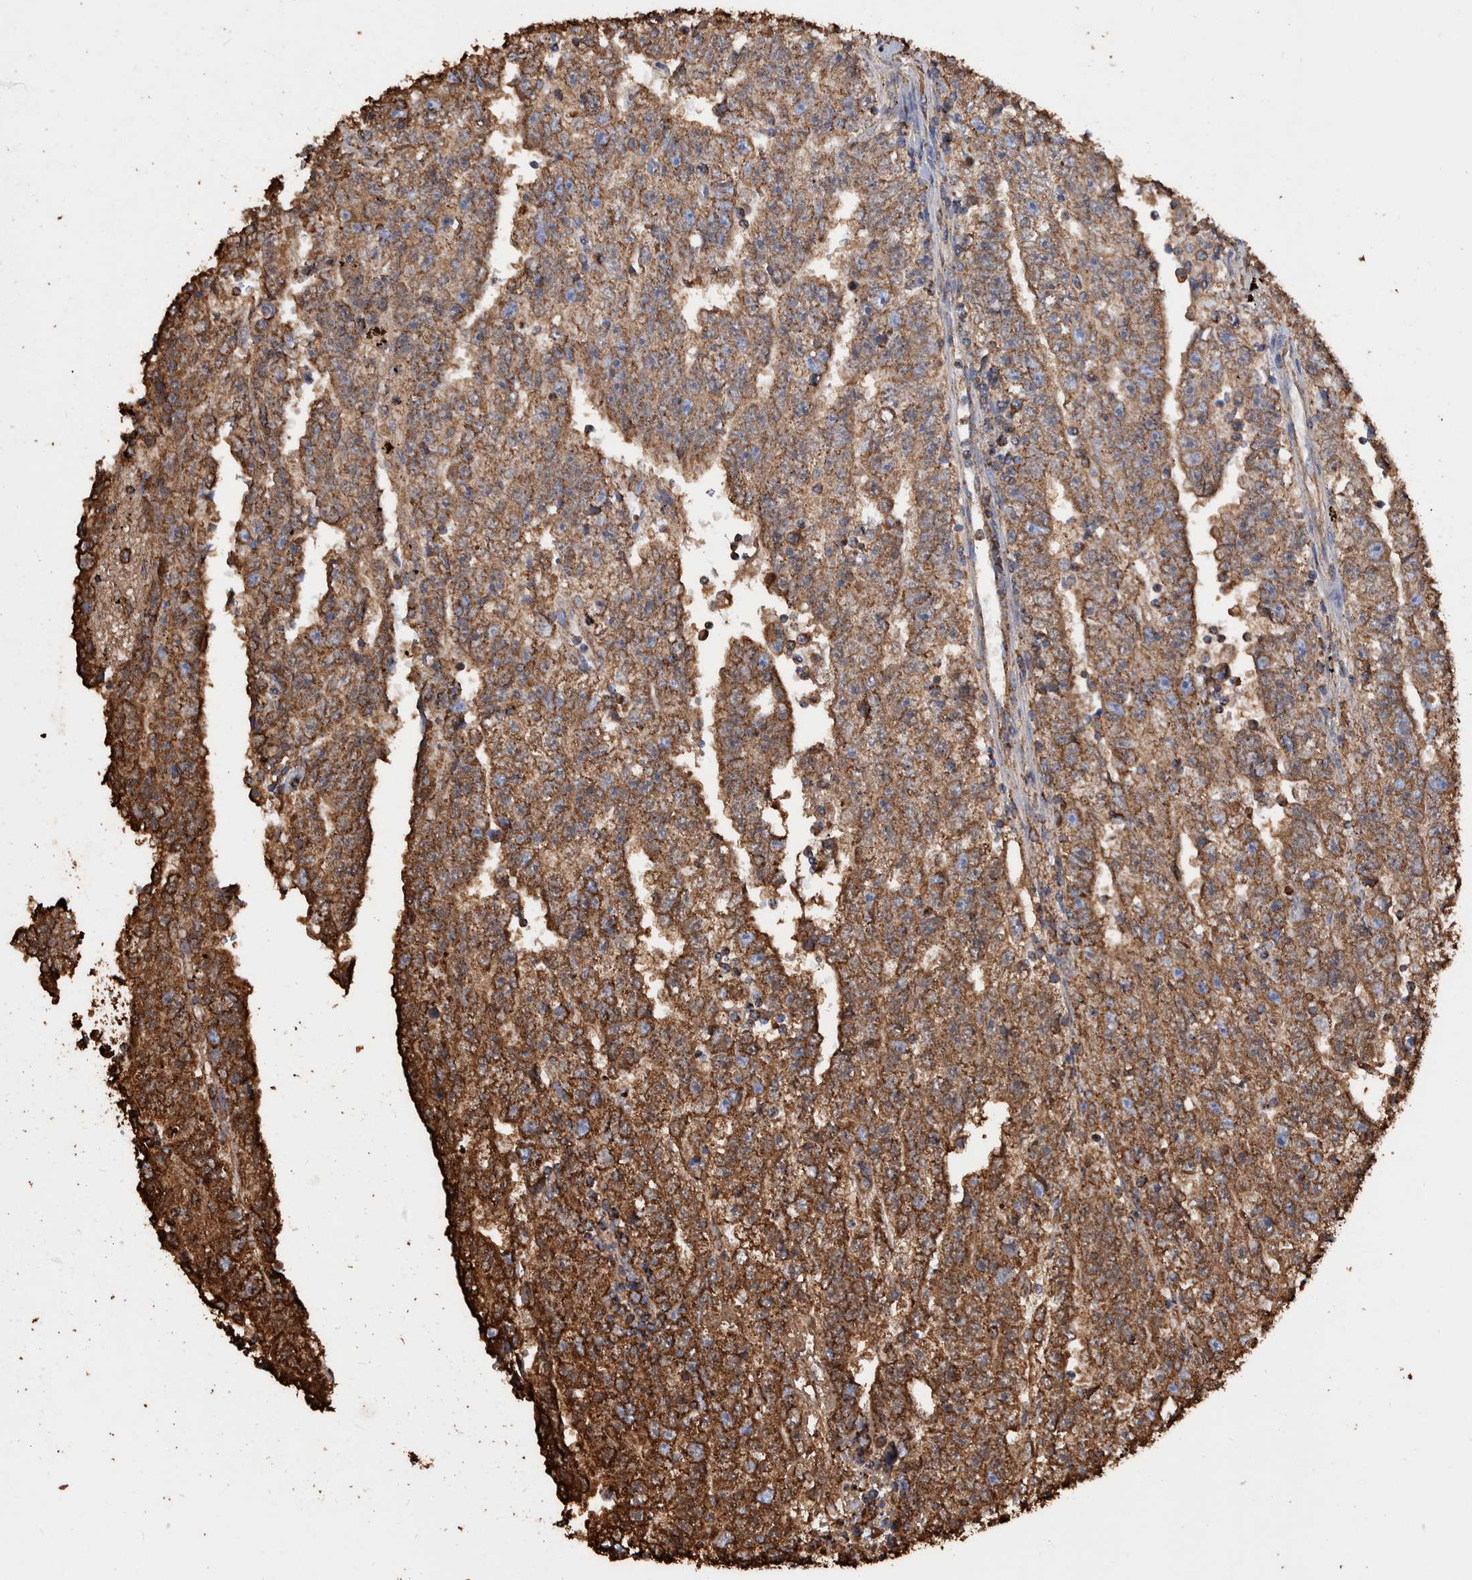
{"staining": {"intensity": "strong", "quantity": ">75%", "location": "cytoplasmic/membranous"}, "tissue": "testis cancer", "cell_type": "Tumor cells", "image_type": "cancer", "snomed": [{"axis": "morphology", "description": "Carcinoma, Embryonal, NOS"}, {"axis": "topography", "description": "Testis"}], "caption": "This histopathology image shows immunohistochemistry staining of testis cancer, with high strong cytoplasmic/membranous expression in approximately >75% of tumor cells.", "gene": "VPS26C", "patient": {"sex": "male", "age": 25}}